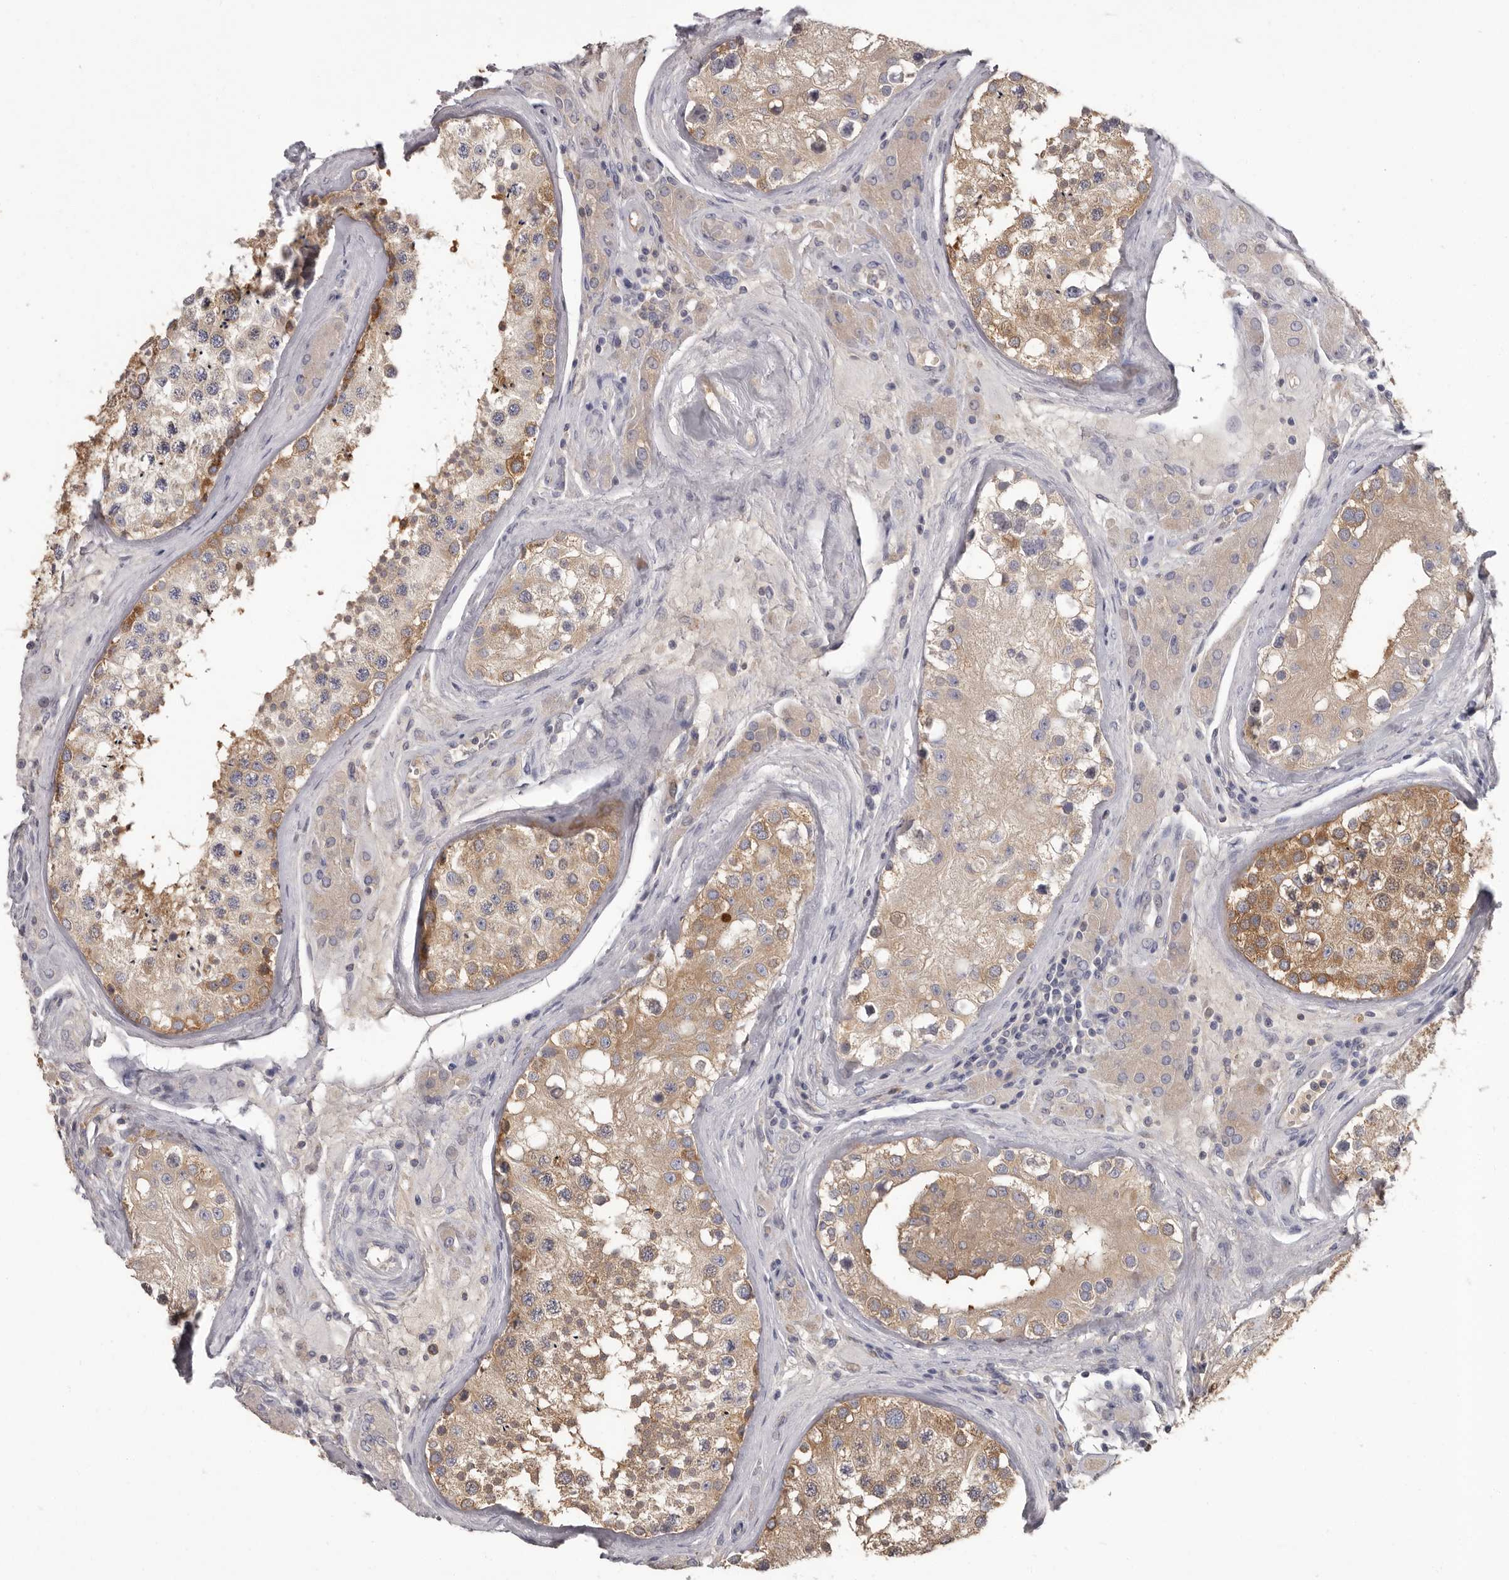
{"staining": {"intensity": "moderate", "quantity": ">75%", "location": "cytoplasmic/membranous"}, "tissue": "testis", "cell_type": "Cells in seminiferous ducts", "image_type": "normal", "snomed": [{"axis": "morphology", "description": "Normal tissue, NOS"}, {"axis": "topography", "description": "Testis"}], "caption": "This micrograph displays IHC staining of benign testis, with medium moderate cytoplasmic/membranous staining in approximately >75% of cells in seminiferous ducts.", "gene": "APEH", "patient": {"sex": "male", "age": 46}}